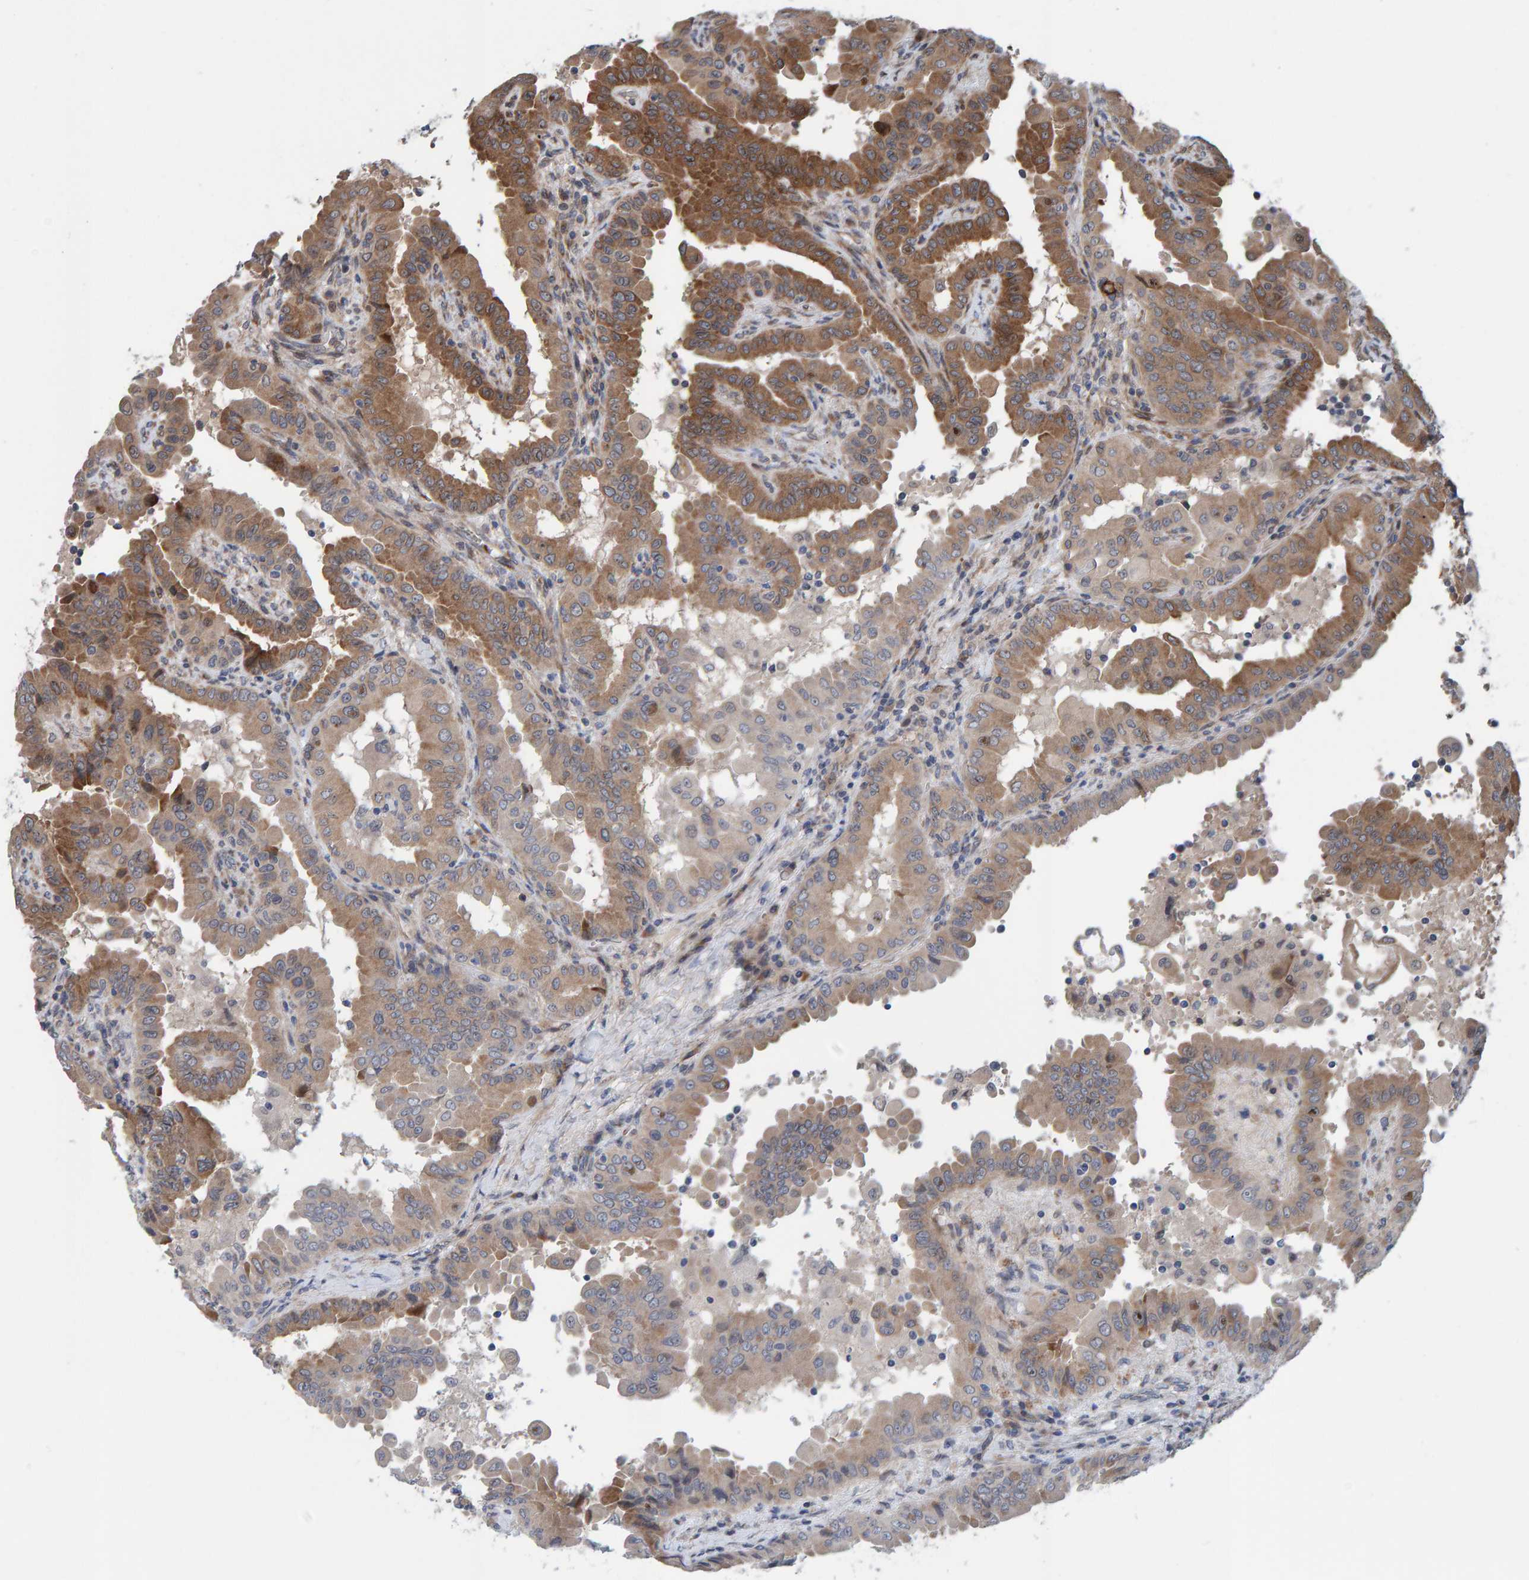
{"staining": {"intensity": "moderate", "quantity": ">75%", "location": "cytoplasmic/membranous"}, "tissue": "thyroid cancer", "cell_type": "Tumor cells", "image_type": "cancer", "snomed": [{"axis": "morphology", "description": "Papillary adenocarcinoma, NOS"}, {"axis": "topography", "description": "Thyroid gland"}], "caption": "Thyroid cancer (papillary adenocarcinoma) stained with a brown dye reveals moderate cytoplasmic/membranous positive positivity in about >75% of tumor cells.", "gene": "MFSD6L", "patient": {"sex": "male", "age": 33}}